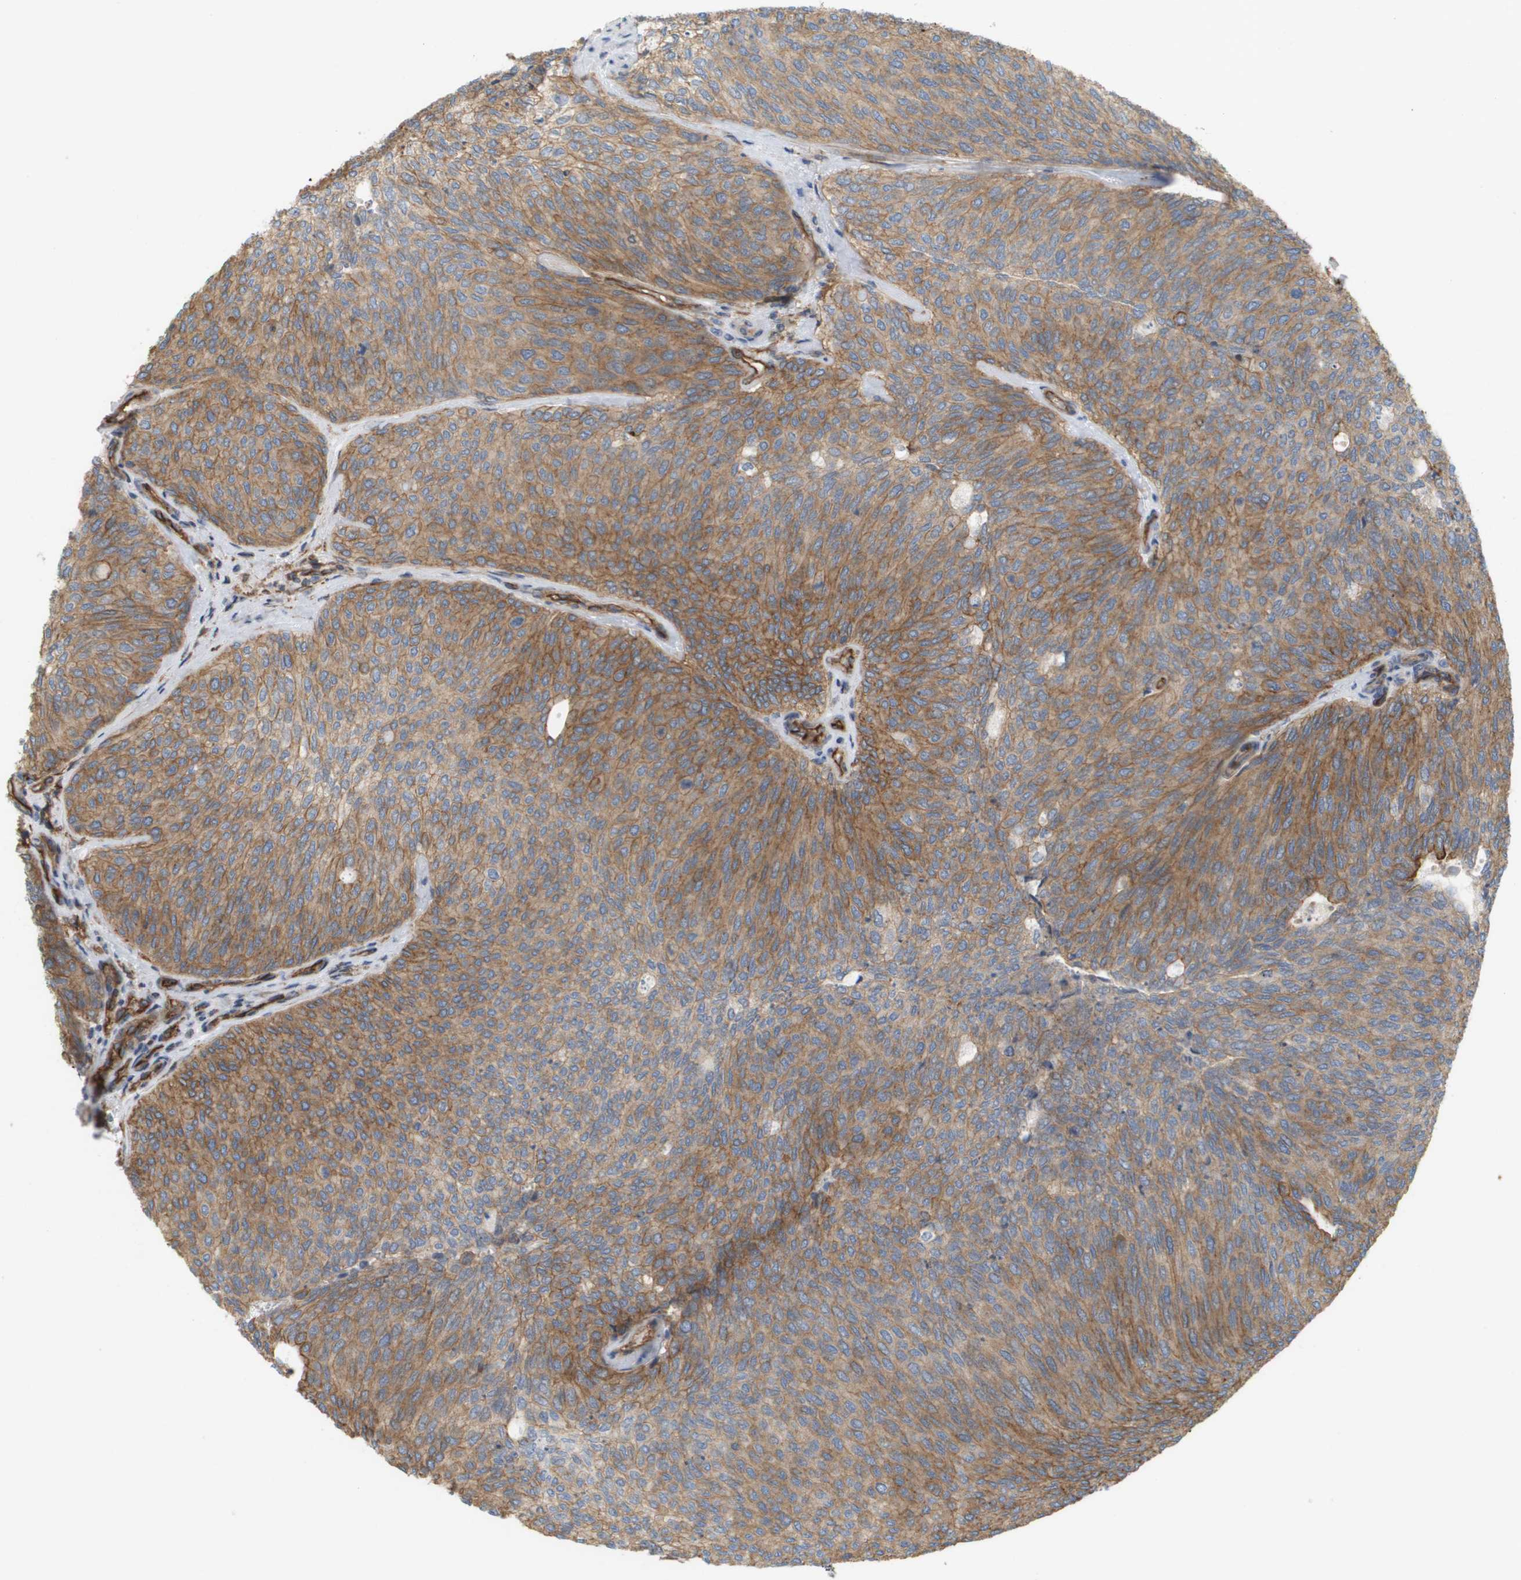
{"staining": {"intensity": "moderate", "quantity": ">75%", "location": "cytoplasmic/membranous"}, "tissue": "urothelial cancer", "cell_type": "Tumor cells", "image_type": "cancer", "snomed": [{"axis": "morphology", "description": "Urothelial carcinoma, Low grade"}, {"axis": "topography", "description": "Urinary bladder"}], "caption": "A photomicrograph of urothelial carcinoma (low-grade) stained for a protein reveals moderate cytoplasmic/membranous brown staining in tumor cells.", "gene": "SGMS2", "patient": {"sex": "female", "age": 79}}